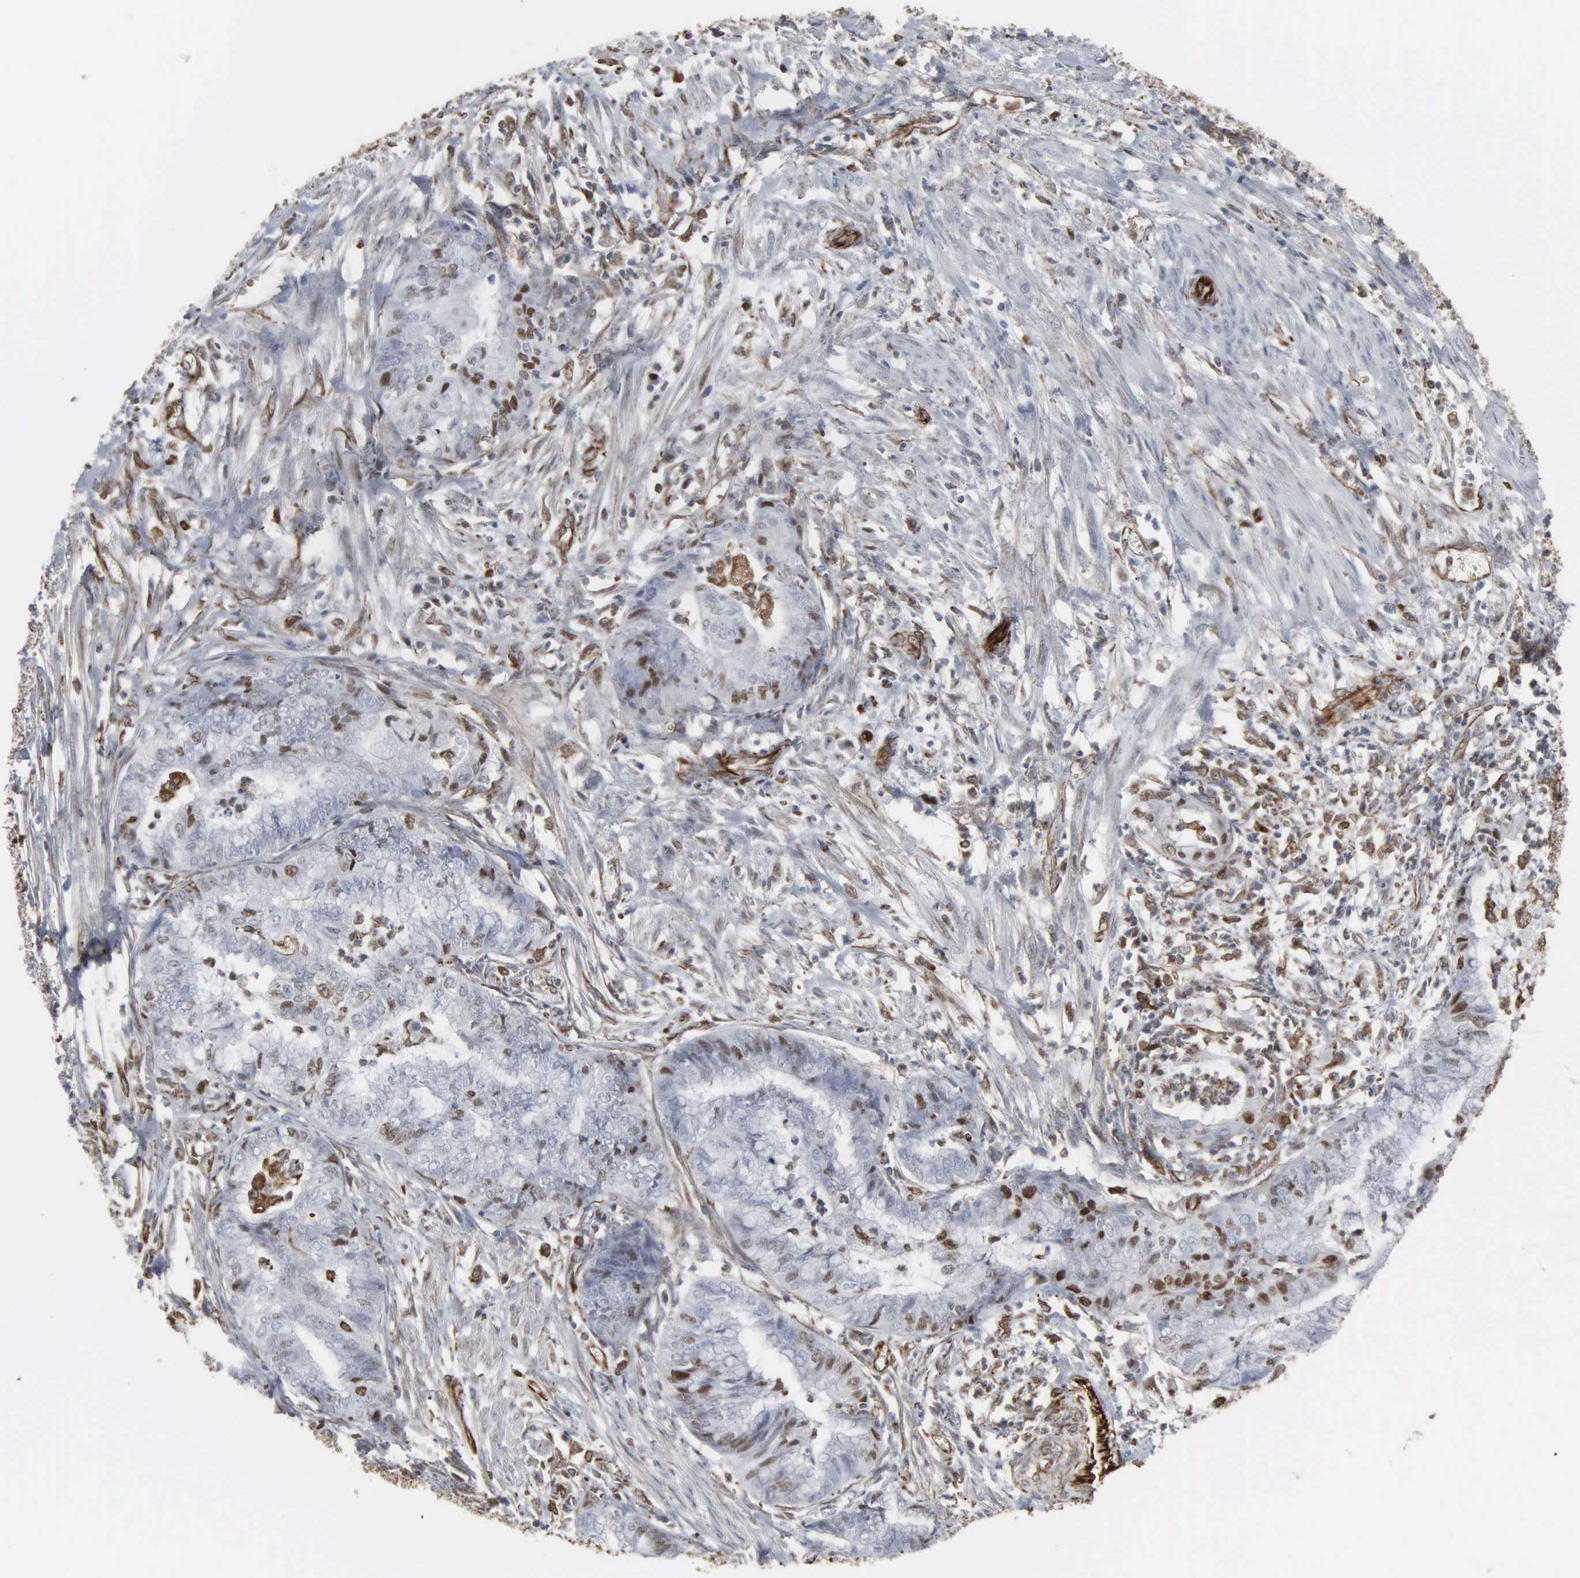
{"staining": {"intensity": "moderate", "quantity": "<25%", "location": "nuclear"}, "tissue": "endometrial cancer", "cell_type": "Tumor cells", "image_type": "cancer", "snomed": [{"axis": "morphology", "description": "Necrosis, NOS"}, {"axis": "morphology", "description": "Adenocarcinoma, NOS"}, {"axis": "topography", "description": "Endometrium"}], "caption": "Immunohistochemical staining of adenocarcinoma (endometrial) reveals low levels of moderate nuclear protein positivity in approximately <25% of tumor cells.", "gene": "CCNE1", "patient": {"sex": "female", "age": 79}}